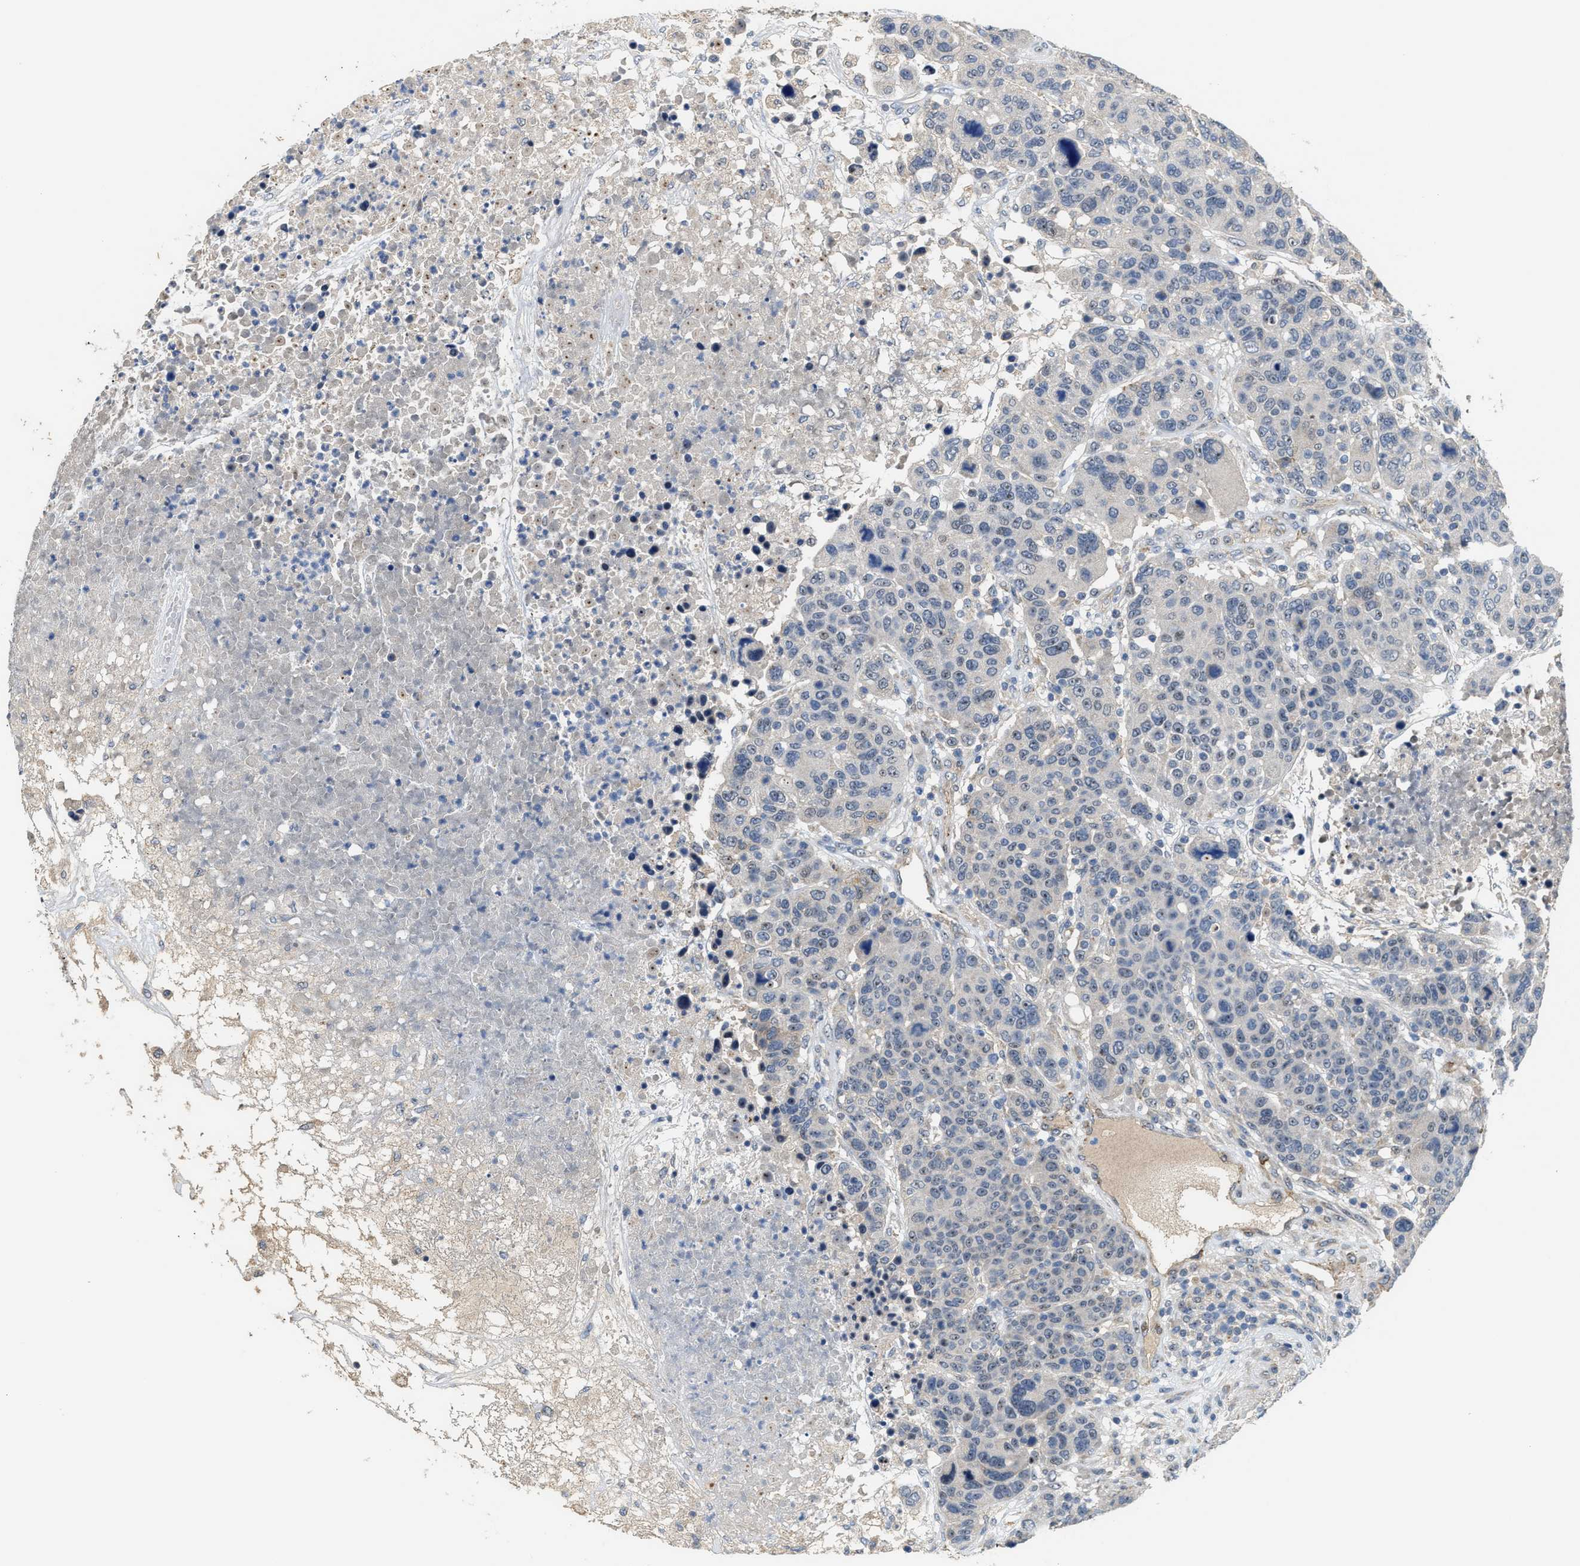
{"staining": {"intensity": "negative", "quantity": "none", "location": "none"}, "tissue": "breast cancer", "cell_type": "Tumor cells", "image_type": "cancer", "snomed": [{"axis": "morphology", "description": "Duct carcinoma"}, {"axis": "topography", "description": "Breast"}], "caption": "A high-resolution histopathology image shows immunohistochemistry staining of breast cancer (invasive ductal carcinoma), which exhibits no significant positivity in tumor cells.", "gene": "ZNF783", "patient": {"sex": "female", "age": 37}}